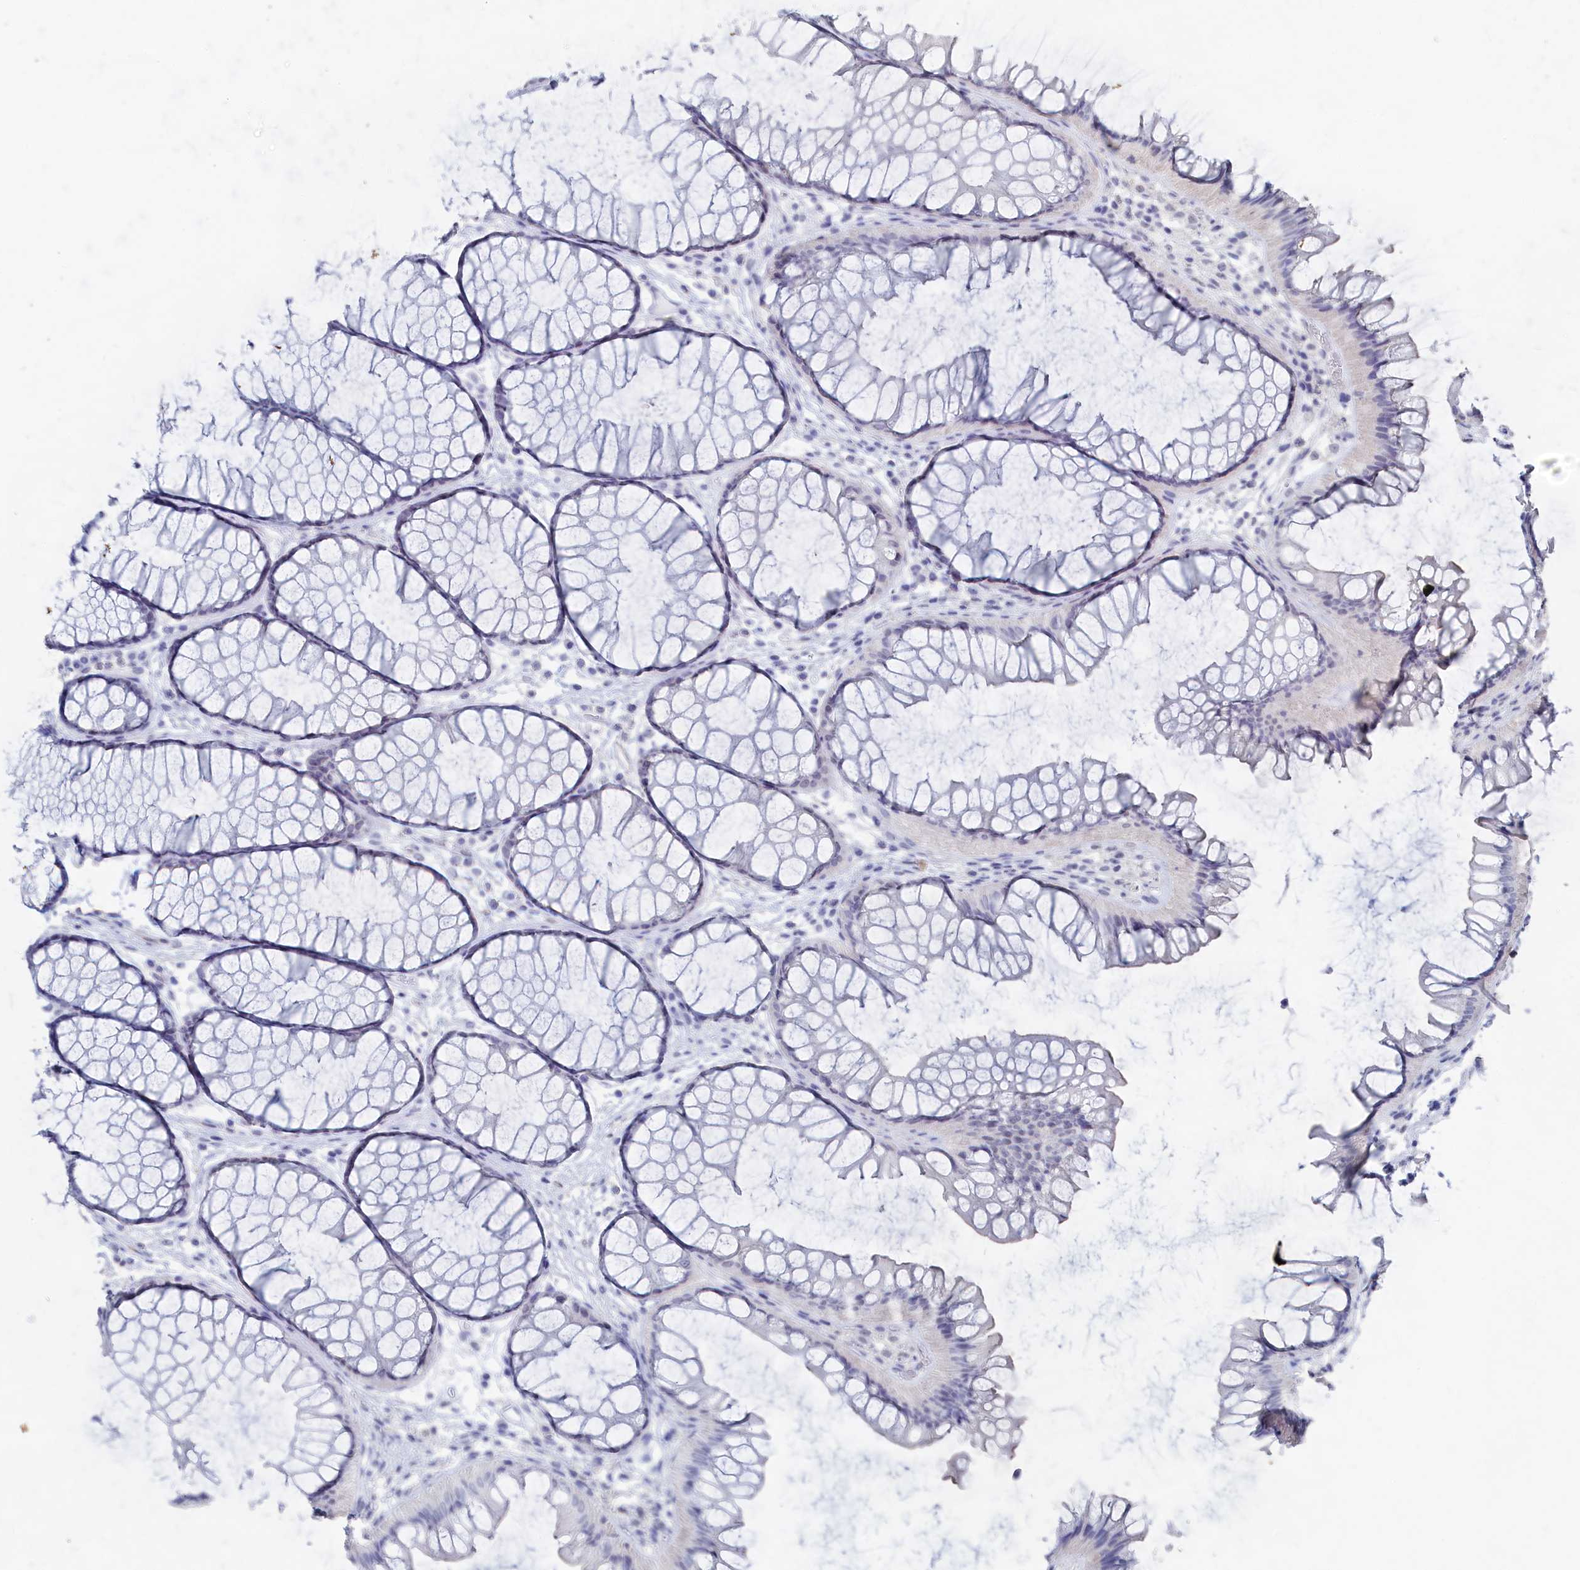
{"staining": {"intensity": "negative", "quantity": "none", "location": "none"}, "tissue": "colon", "cell_type": "Endothelial cells", "image_type": "normal", "snomed": [{"axis": "morphology", "description": "Normal tissue, NOS"}, {"axis": "topography", "description": "Colon"}], "caption": "Immunohistochemistry (IHC) of normal human colon reveals no expression in endothelial cells.", "gene": "SEMG2", "patient": {"sex": "female", "age": 82}}